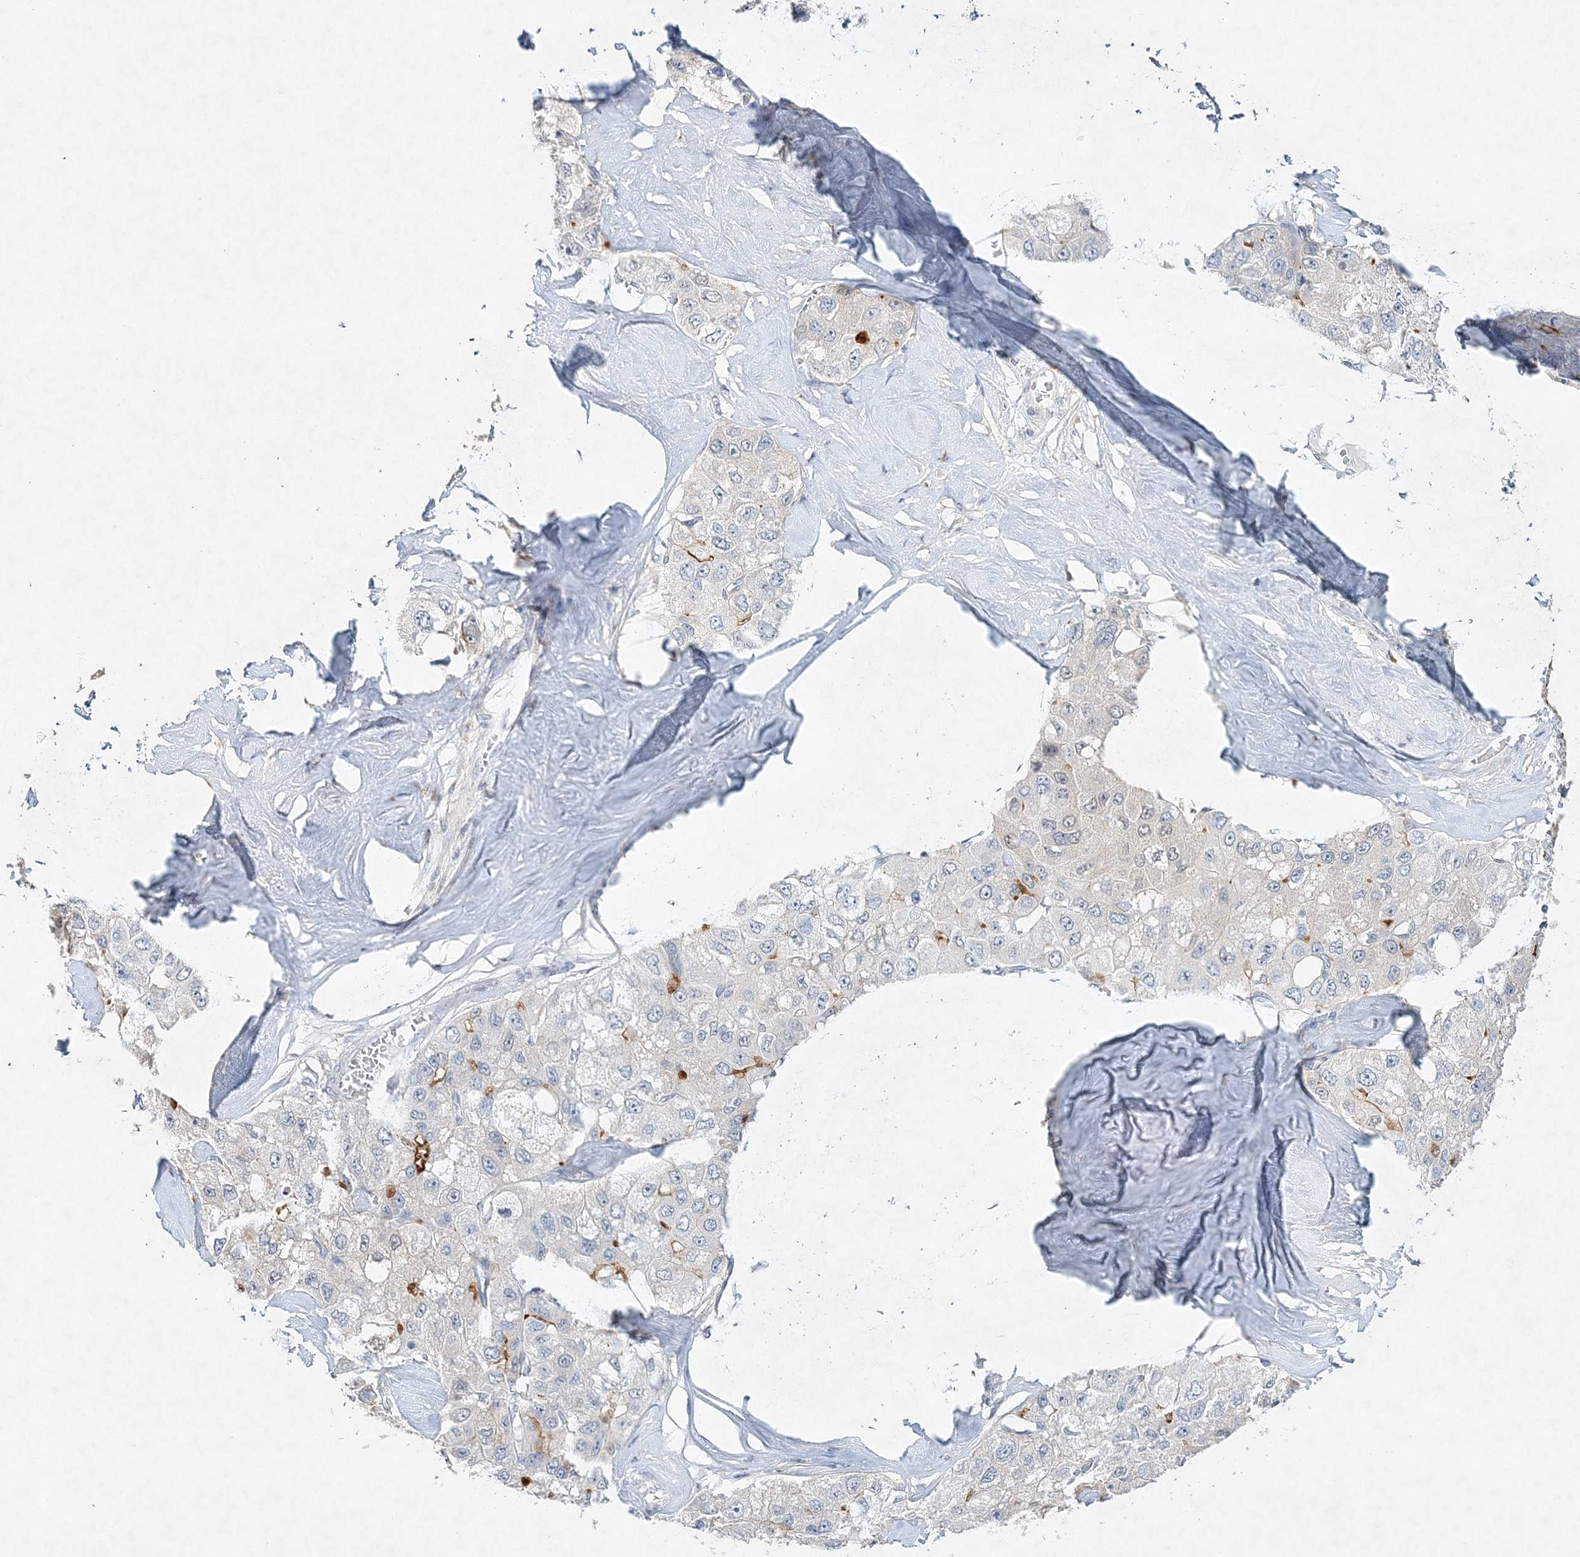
{"staining": {"intensity": "negative", "quantity": "none", "location": "none"}, "tissue": "liver cancer", "cell_type": "Tumor cells", "image_type": "cancer", "snomed": [{"axis": "morphology", "description": "Carcinoma, Hepatocellular, NOS"}, {"axis": "topography", "description": "Liver"}], "caption": "High power microscopy micrograph of an immunohistochemistry micrograph of liver hepatocellular carcinoma, revealing no significant staining in tumor cells.", "gene": "MAT2B", "patient": {"sex": "male", "age": 80}}